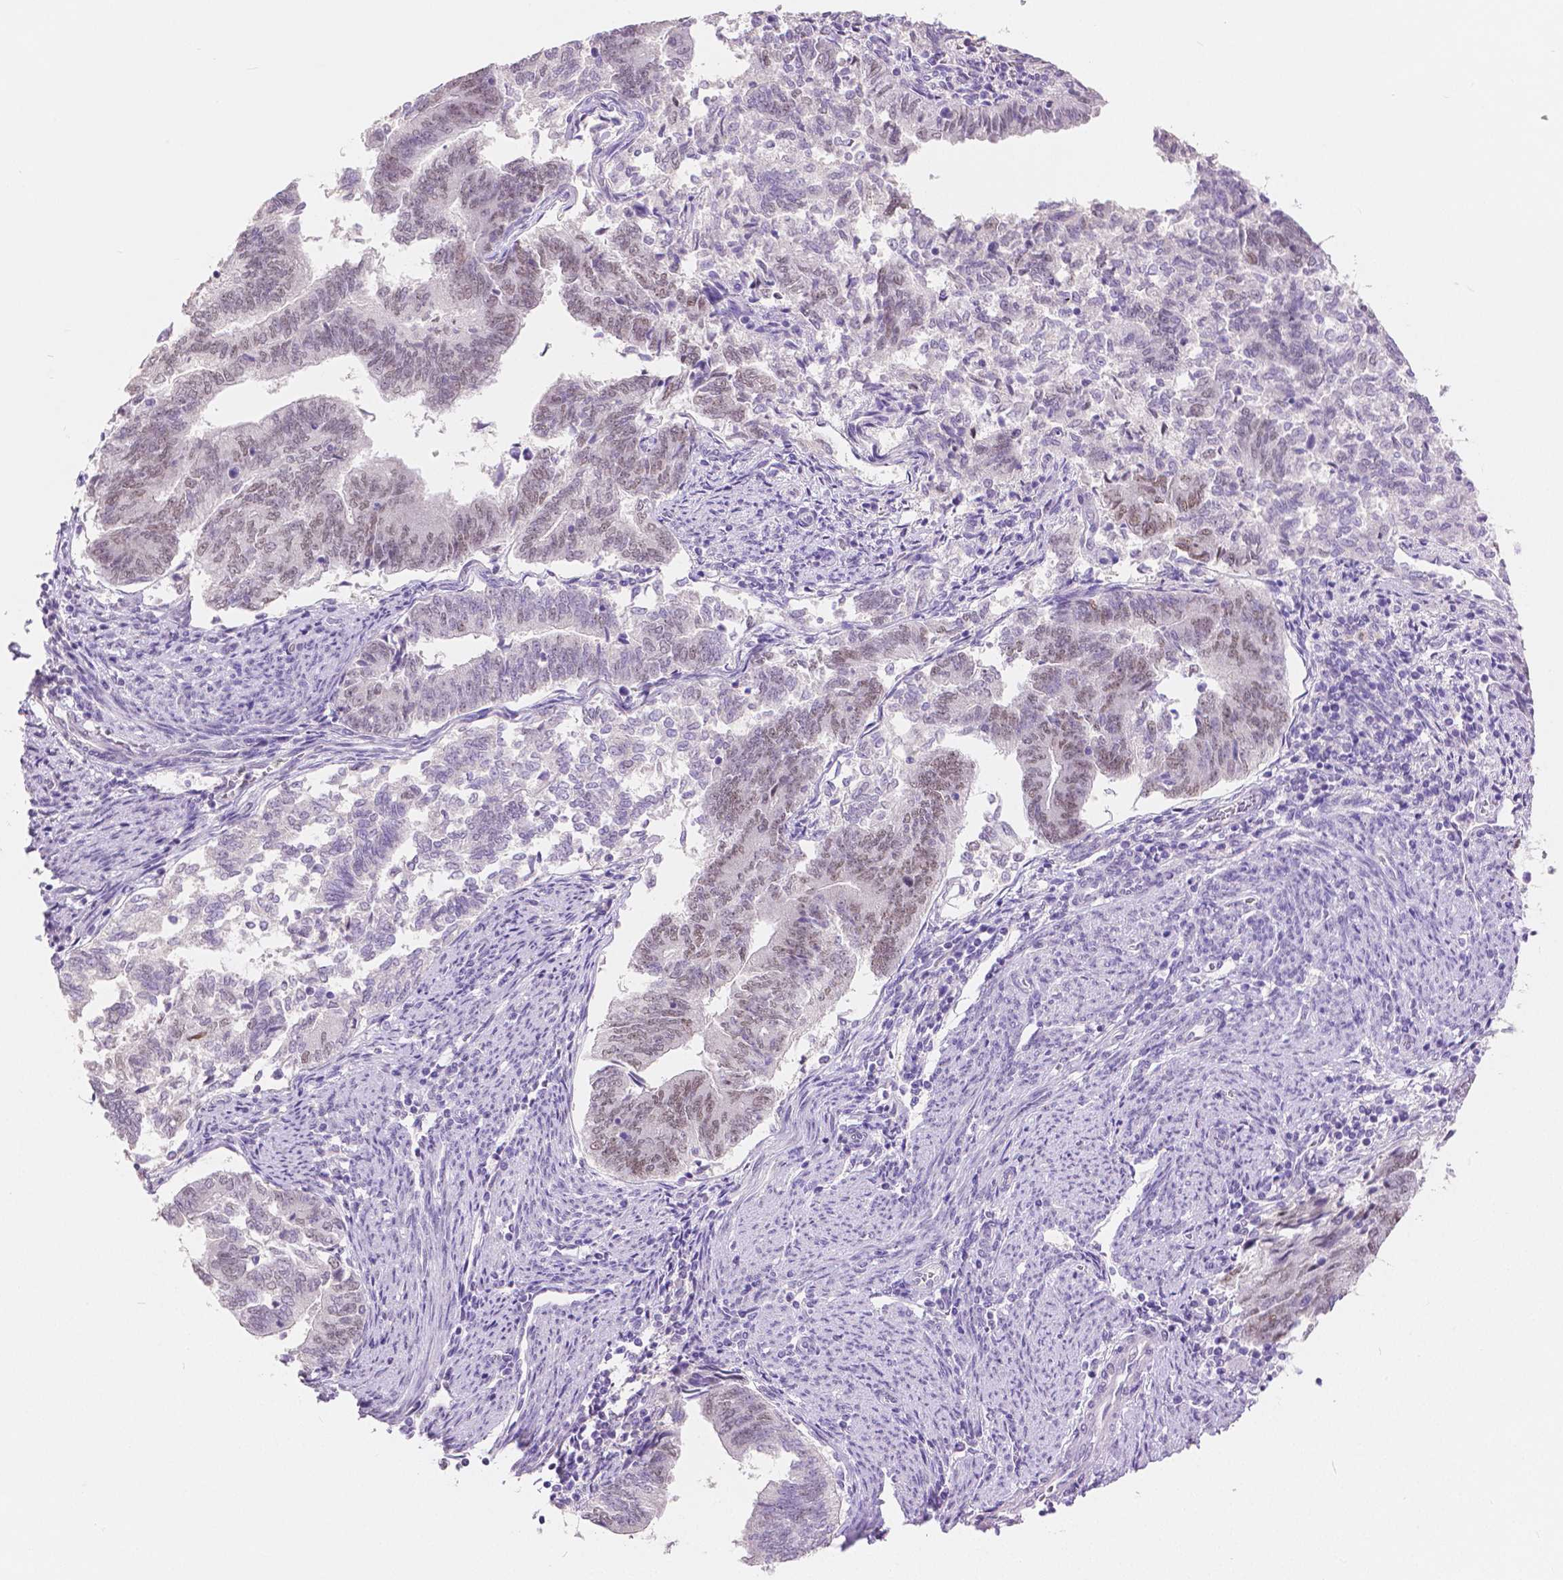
{"staining": {"intensity": "weak", "quantity": "<25%", "location": "nuclear"}, "tissue": "endometrial cancer", "cell_type": "Tumor cells", "image_type": "cancer", "snomed": [{"axis": "morphology", "description": "Adenocarcinoma, NOS"}, {"axis": "topography", "description": "Endometrium"}], "caption": "Immunohistochemistry of human endometrial cancer shows no staining in tumor cells.", "gene": "HNF1B", "patient": {"sex": "female", "age": 65}}